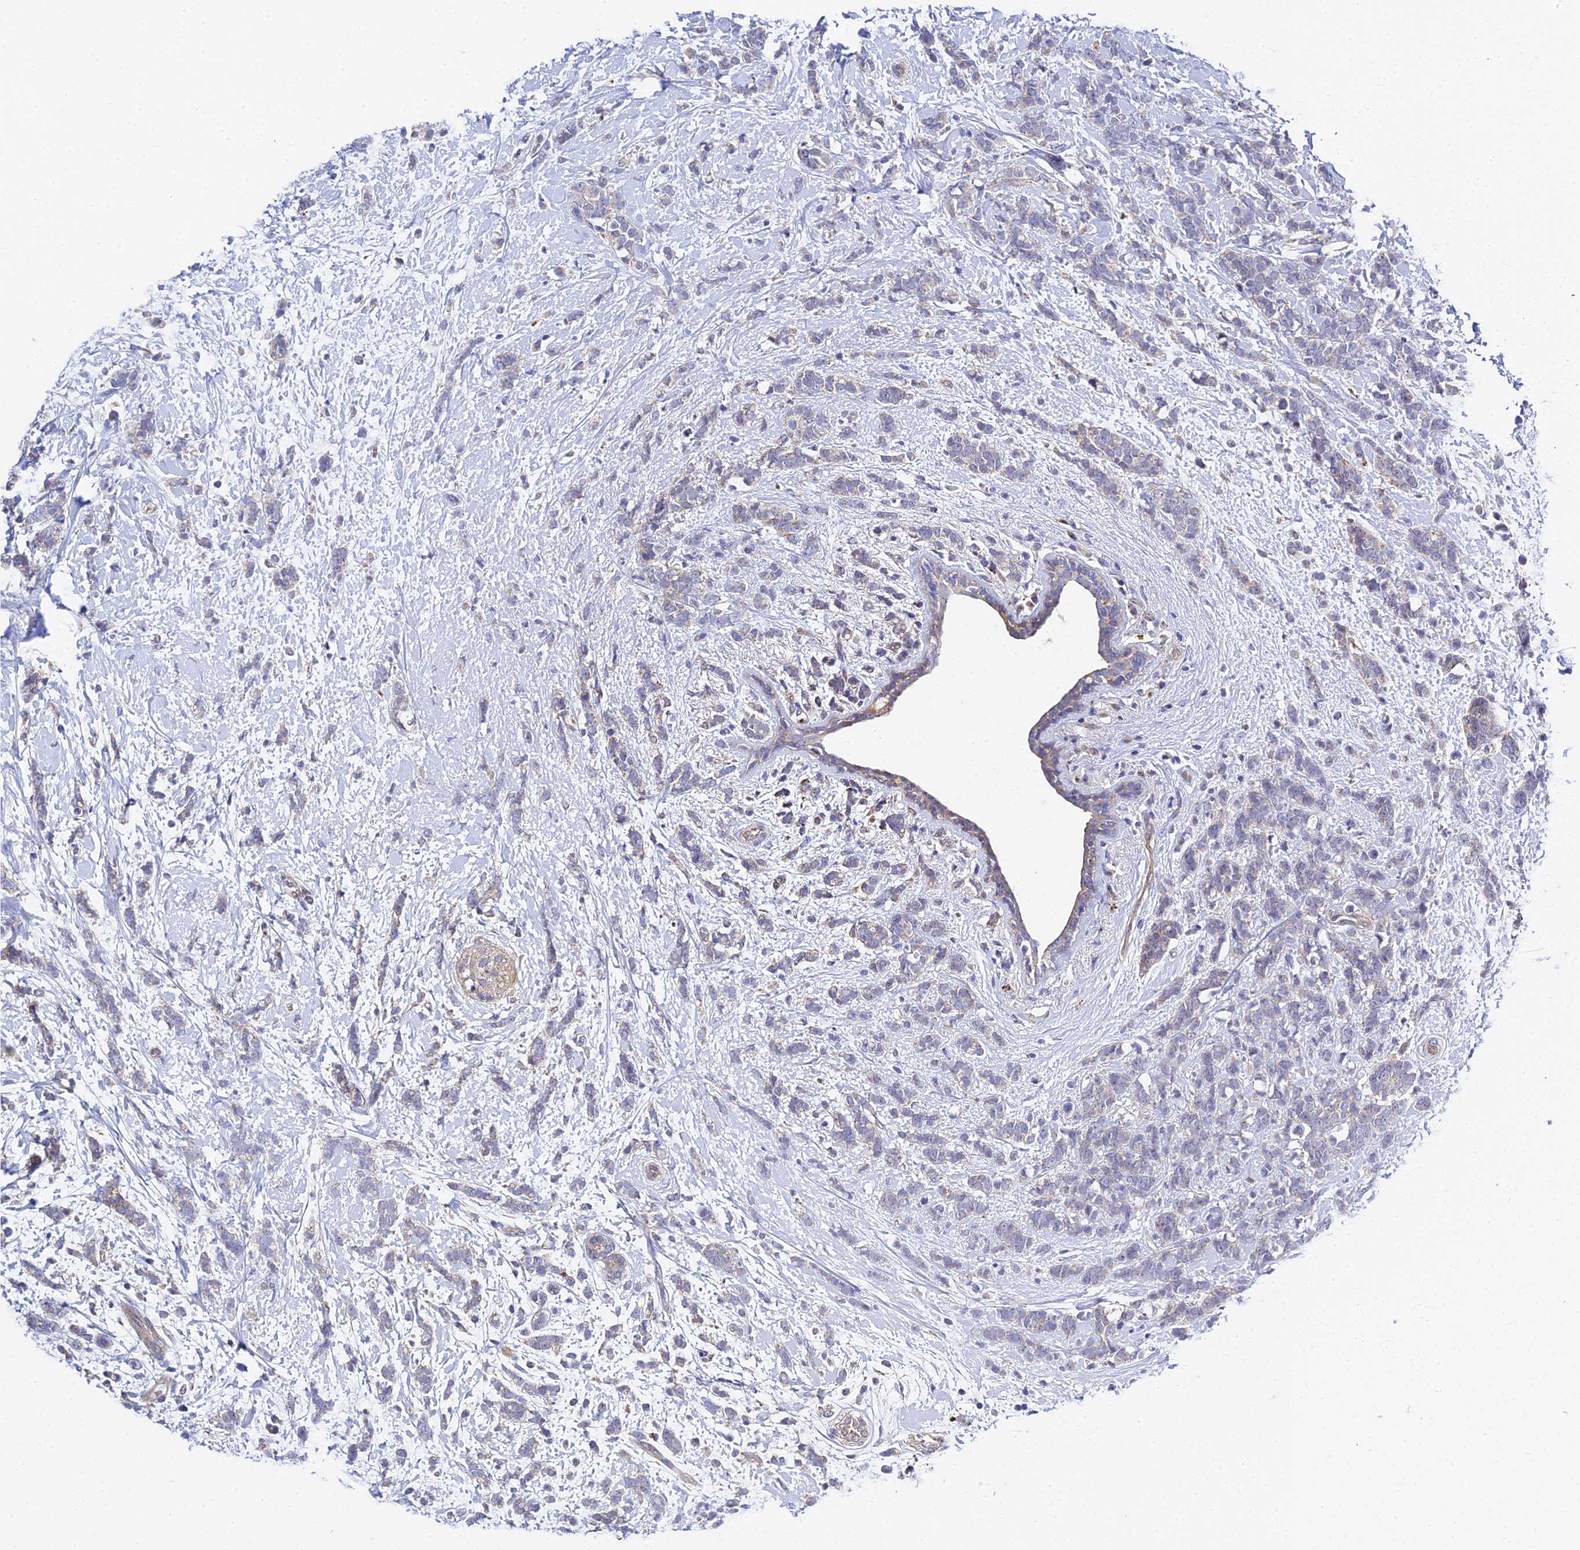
{"staining": {"intensity": "negative", "quantity": "none", "location": "none"}, "tissue": "breast cancer", "cell_type": "Tumor cells", "image_type": "cancer", "snomed": [{"axis": "morphology", "description": "Lobular carcinoma"}, {"axis": "topography", "description": "Breast"}], "caption": "Breast cancer (lobular carcinoma) was stained to show a protein in brown. There is no significant positivity in tumor cells.", "gene": "APOBEC3H", "patient": {"sex": "female", "age": 58}}